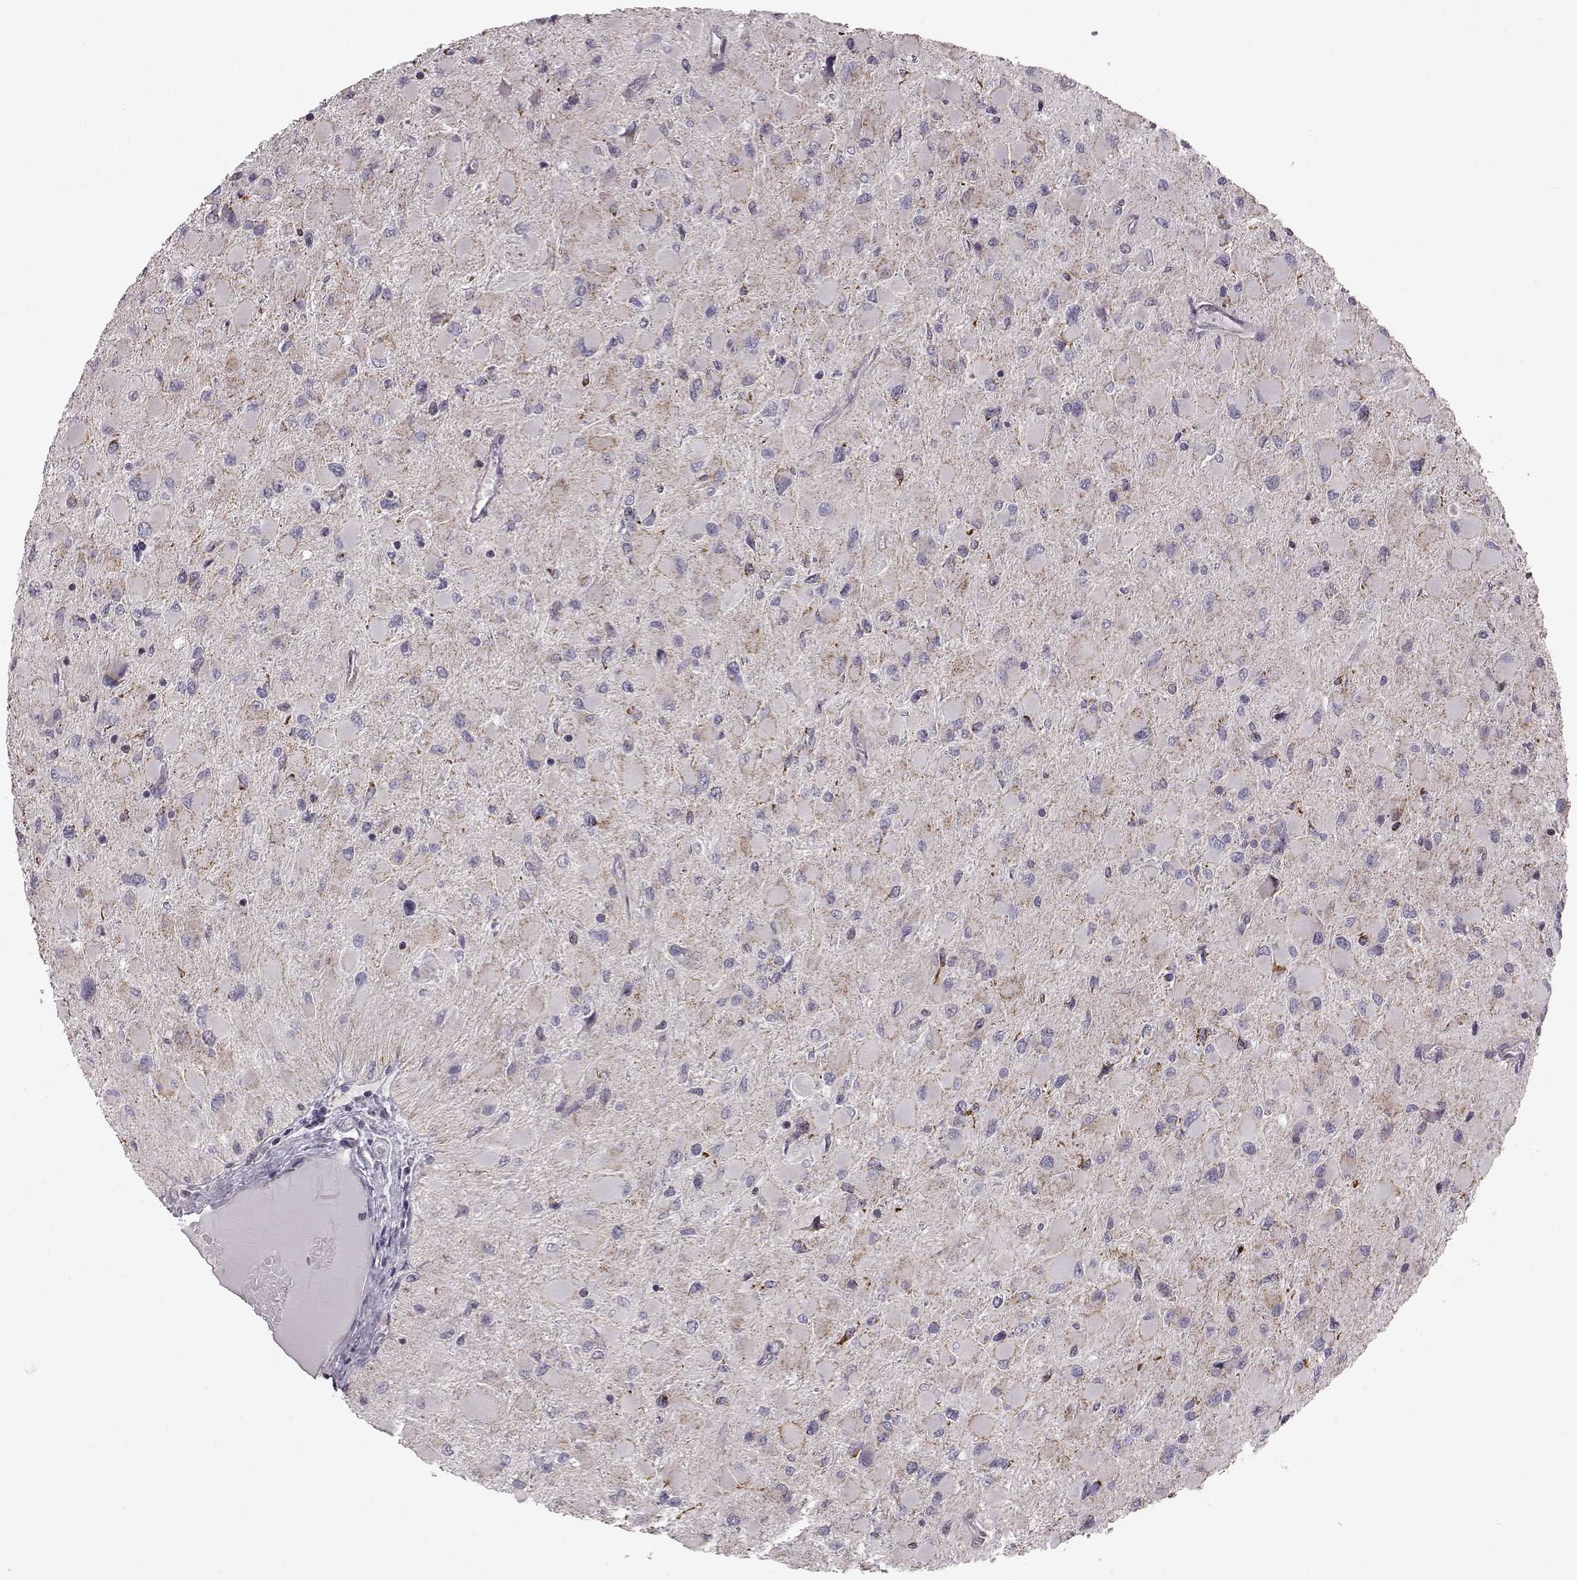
{"staining": {"intensity": "negative", "quantity": "none", "location": "none"}, "tissue": "glioma", "cell_type": "Tumor cells", "image_type": "cancer", "snomed": [{"axis": "morphology", "description": "Glioma, malignant, High grade"}, {"axis": "topography", "description": "Cerebral cortex"}], "caption": "A high-resolution photomicrograph shows immunohistochemistry (IHC) staining of malignant high-grade glioma, which shows no significant expression in tumor cells. (DAB immunohistochemistry, high magnification).", "gene": "FAM8A1", "patient": {"sex": "female", "age": 36}}